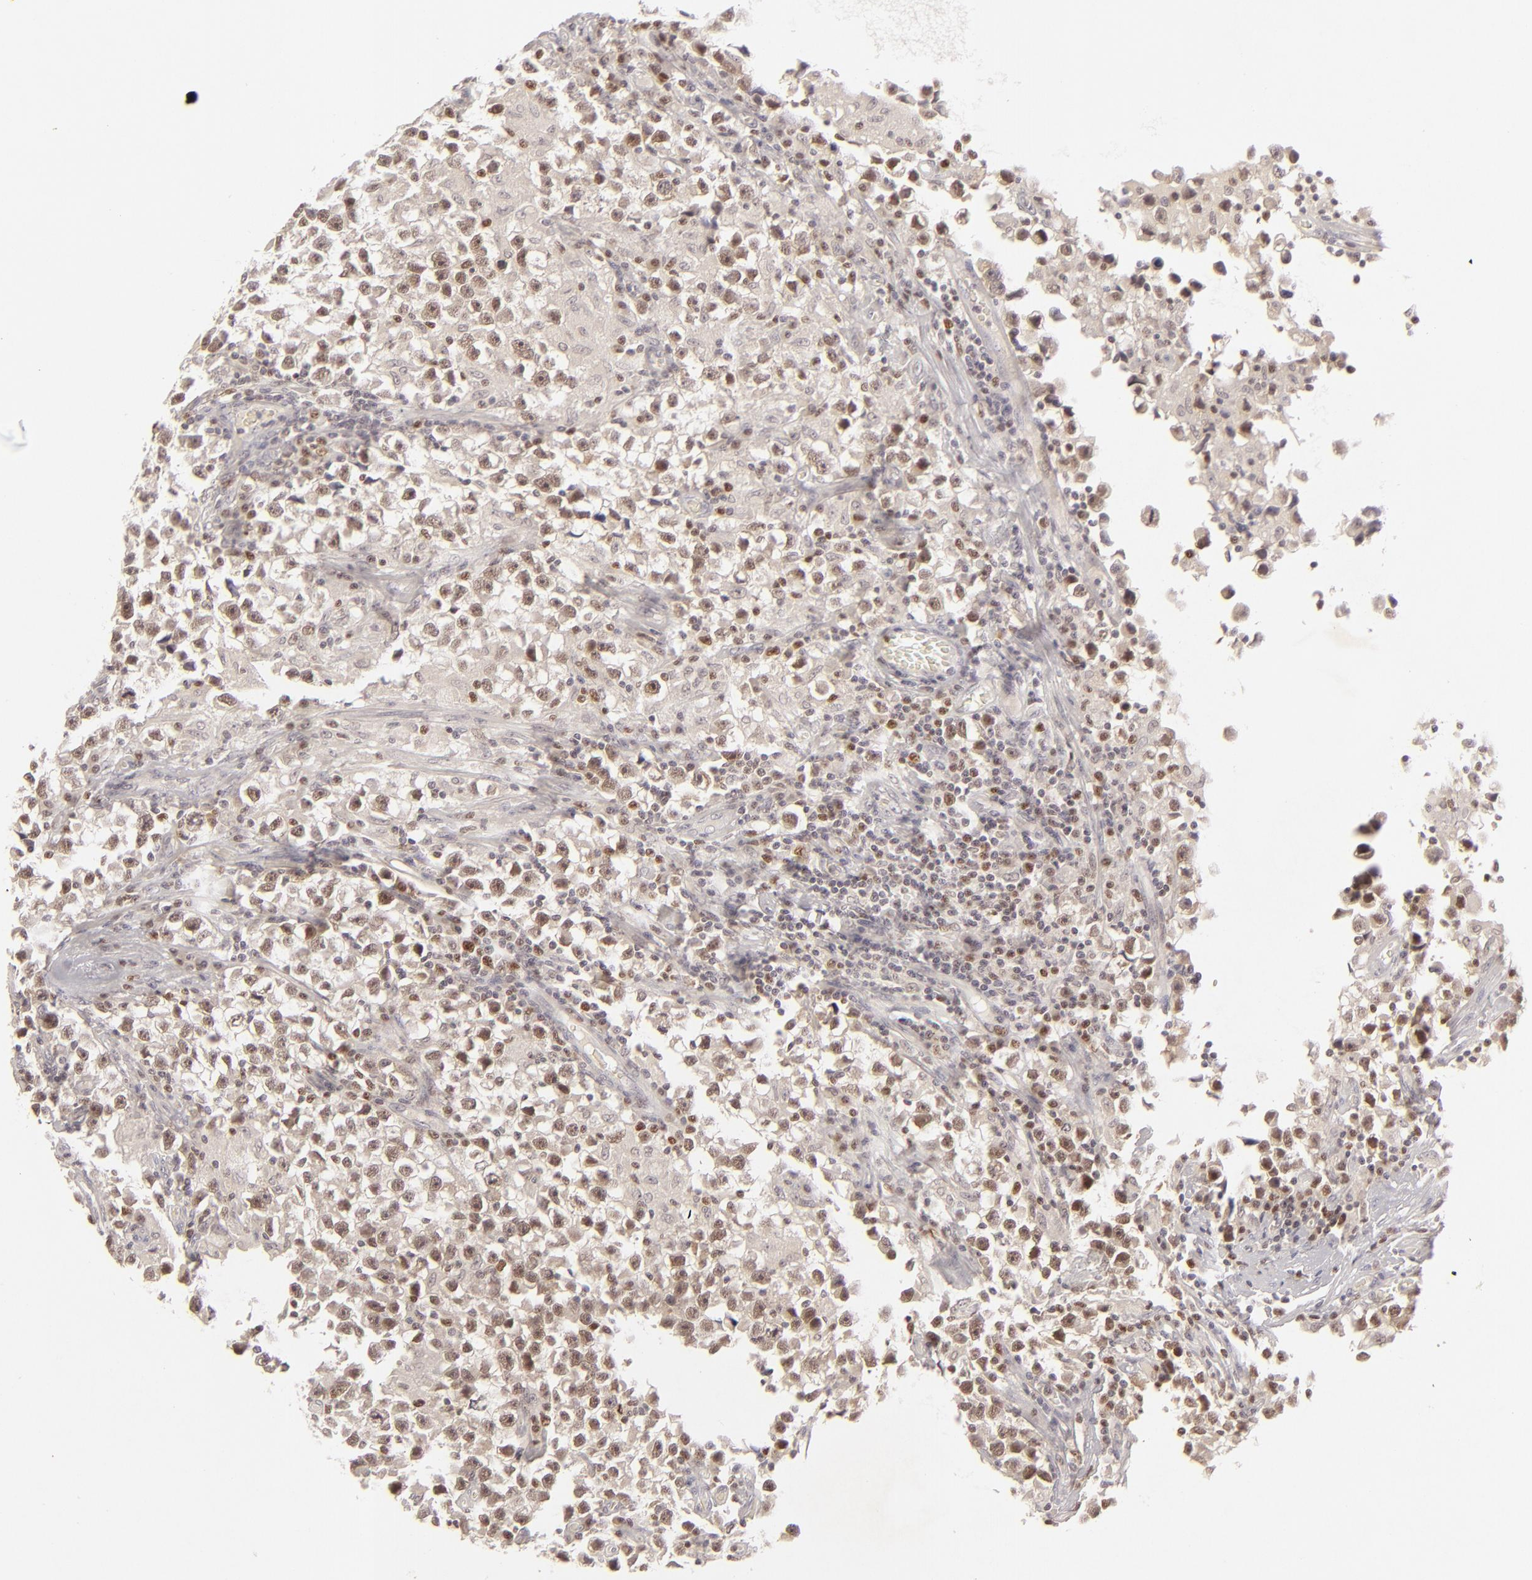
{"staining": {"intensity": "moderate", "quantity": ">75%", "location": "nuclear"}, "tissue": "testis cancer", "cell_type": "Tumor cells", "image_type": "cancer", "snomed": [{"axis": "morphology", "description": "Seminoma, NOS"}, {"axis": "topography", "description": "Testis"}], "caption": "A brown stain labels moderate nuclear positivity of a protein in human testis cancer tumor cells.", "gene": "FEN1", "patient": {"sex": "male", "age": 33}}